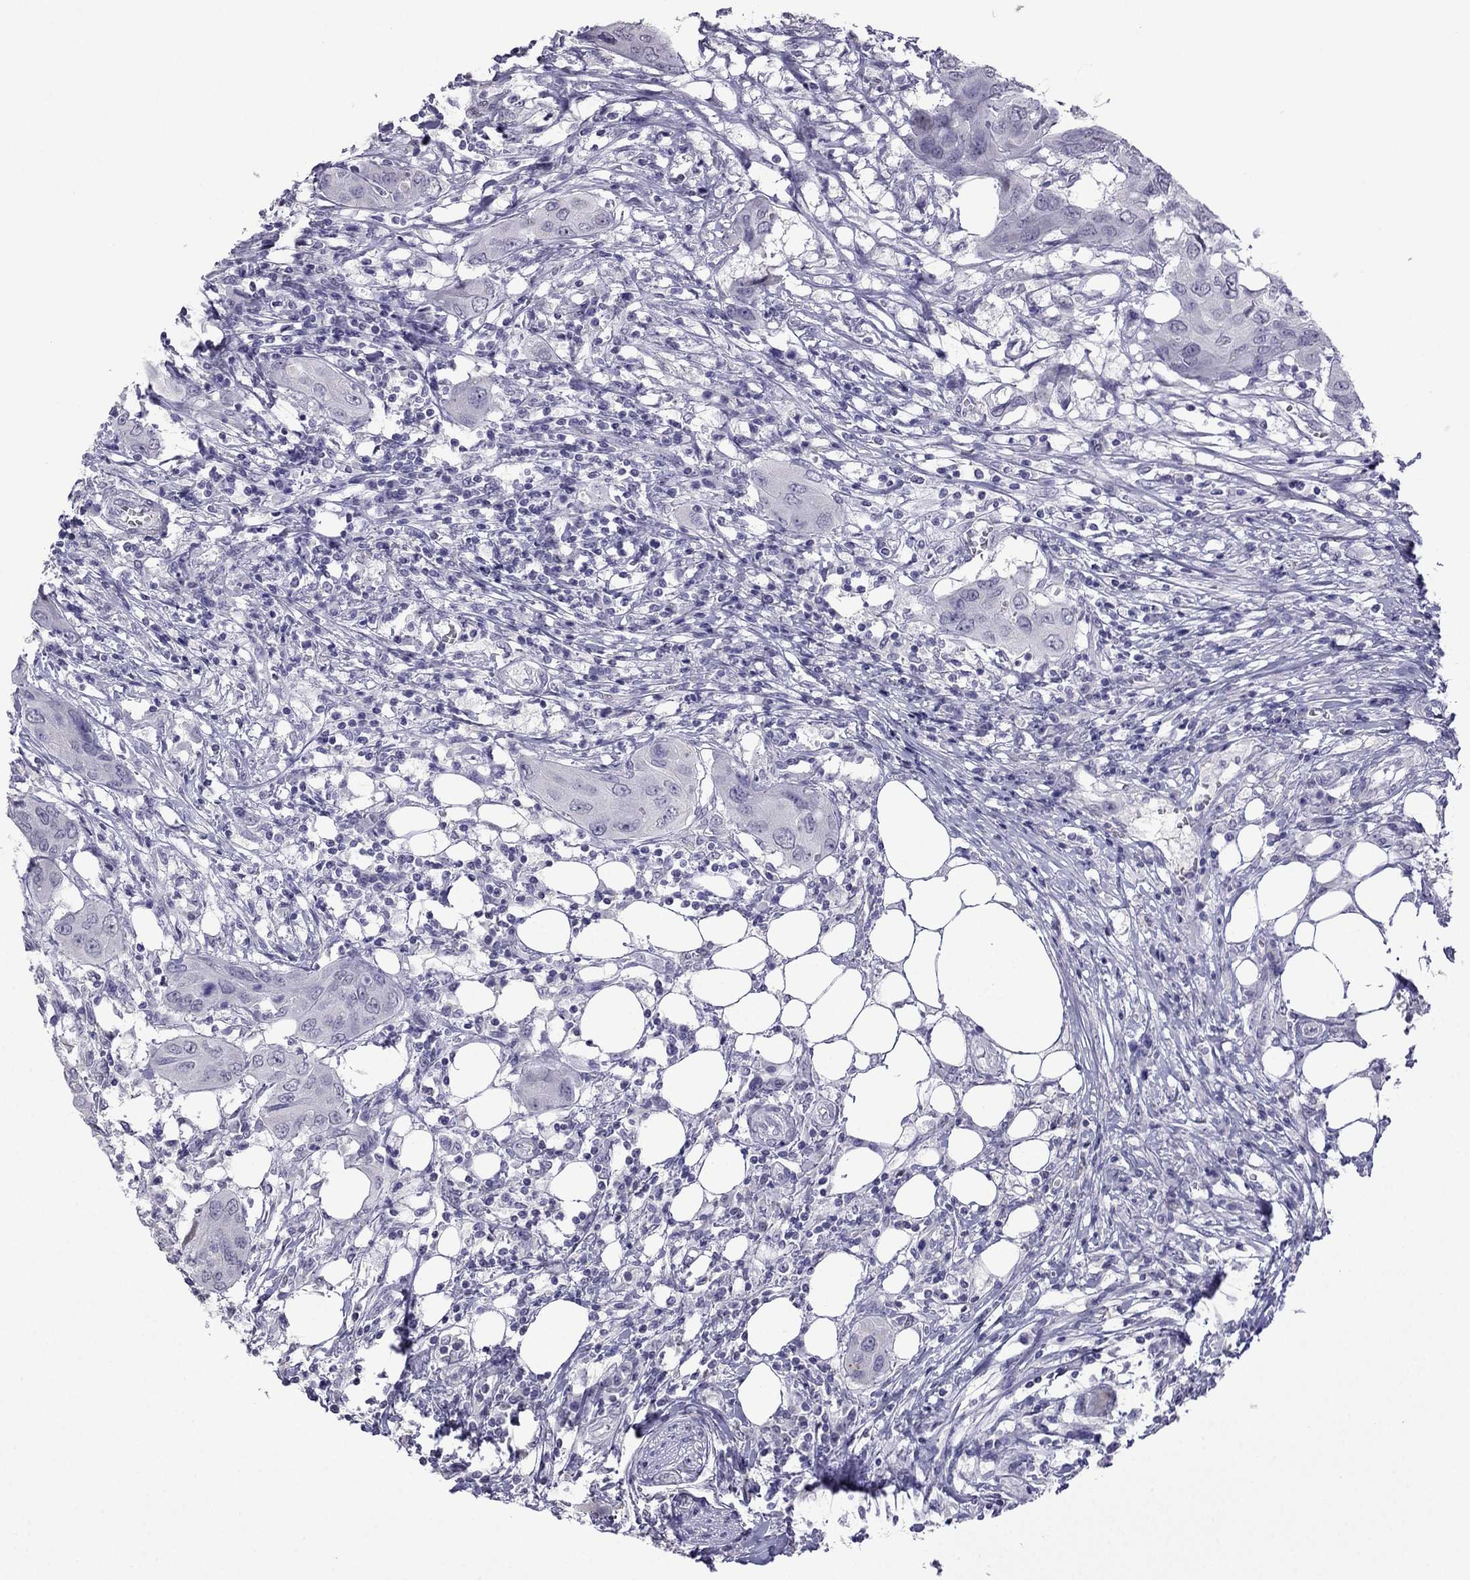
{"staining": {"intensity": "negative", "quantity": "none", "location": "none"}, "tissue": "urothelial cancer", "cell_type": "Tumor cells", "image_type": "cancer", "snomed": [{"axis": "morphology", "description": "Urothelial carcinoma, NOS"}, {"axis": "morphology", "description": "Urothelial carcinoma, High grade"}, {"axis": "topography", "description": "Urinary bladder"}], "caption": "Image shows no protein staining in tumor cells of transitional cell carcinoma tissue.", "gene": "CFAP70", "patient": {"sex": "male", "age": 63}}